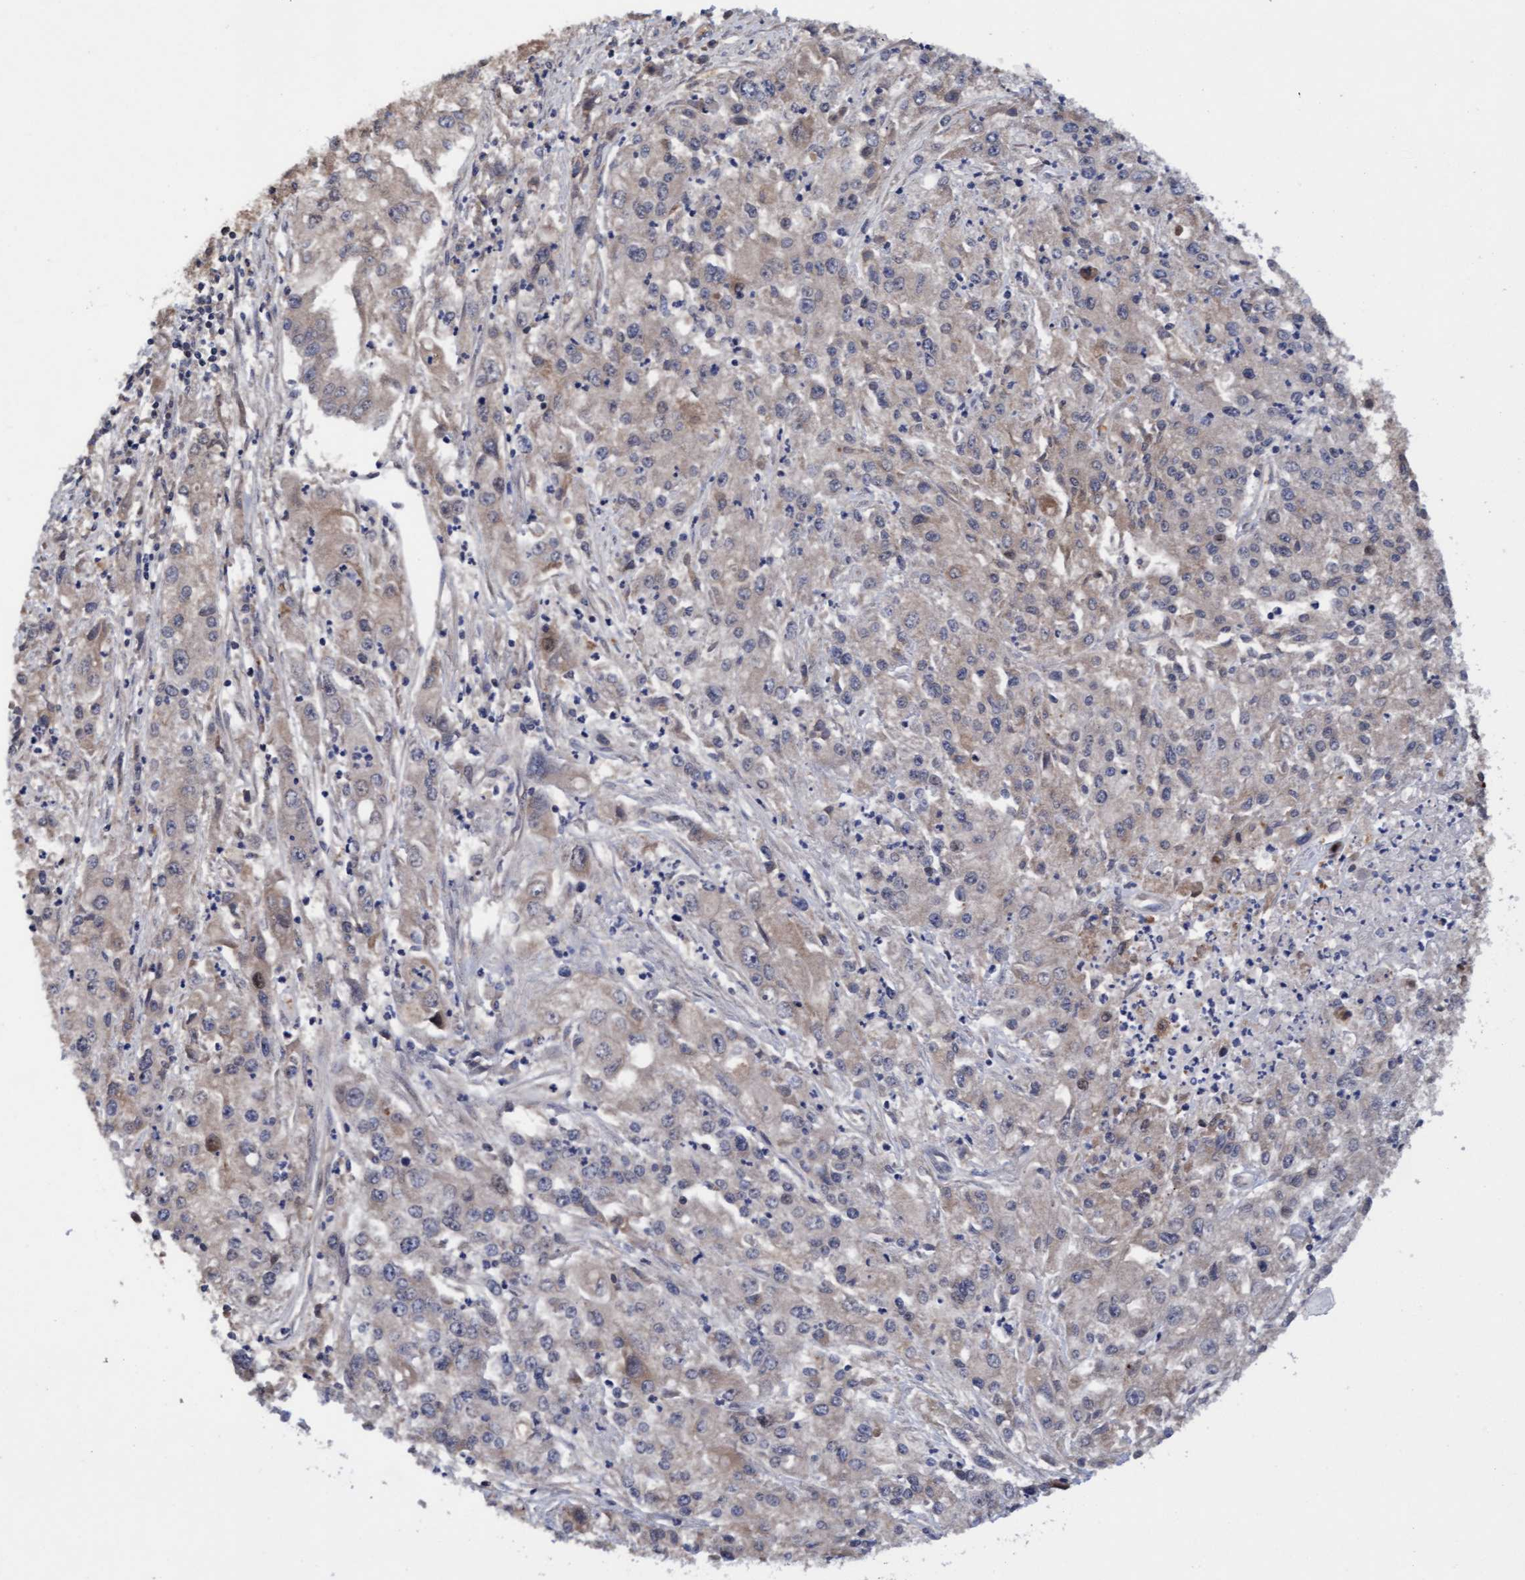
{"staining": {"intensity": "weak", "quantity": "25%-75%", "location": "cytoplasmic/membranous"}, "tissue": "endometrial cancer", "cell_type": "Tumor cells", "image_type": "cancer", "snomed": [{"axis": "morphology", "description": "Adenocarcinoma, NOS"}, {"axis": "topography", "description": "Endometrium"}], "caption": "Immunohistochemical staining of endometrial cancer demonstrates weak cytoplasmic/membranous protein positivity in approximately 25%-75% of tumor cells. The staining is performed using DAB (3,3'-diaminobenzidine) brown chromogen to label protein expression. The nuclei are counter-stained blue using hematoxylin.", "gene": "TANC2", "patient": {"sex": "female", "age": 49}}